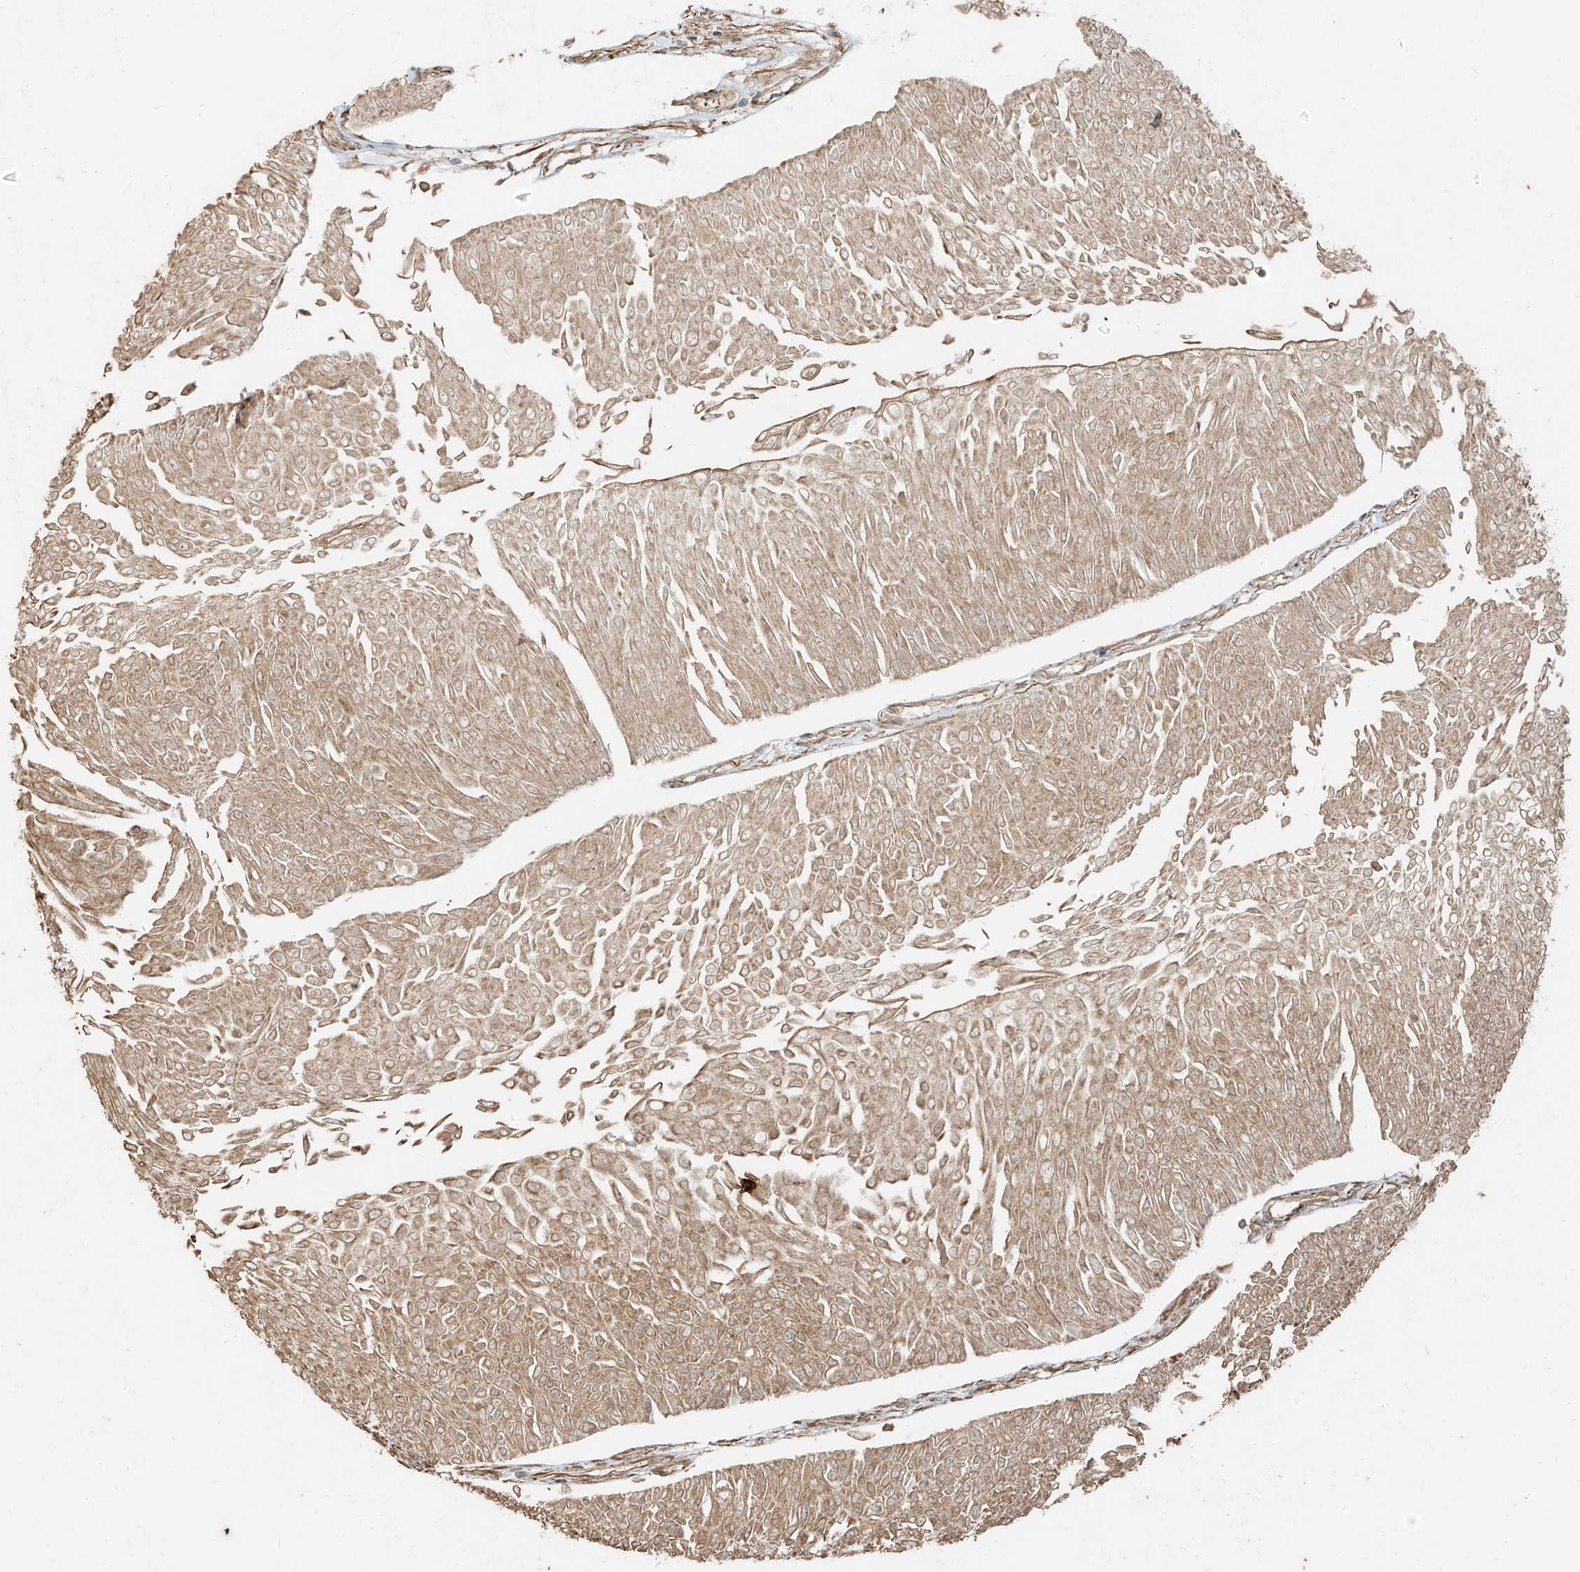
{"staining": {"intensity": "weak", "quantity": ">75%", "location": "cytoplasmic/membranous"}, "tissue": "urothelial cancer", "cell_type": "Tumor cells", "image_type": "cancer", "snomed": [{"axis": "morphology", "description": "Urothelial carcinoma, Low grade"}, {"axis": "topography", "description": "Urinary bladder"}], "caption": "This micrograph displays urothelial carcinoma (low-grade) stained with immunohistochemistry (IHC) to label a protein in brown. The cytoplasmic/membranous of tumor cells show weak positivity for the protein. Nuclei are counter-stained blue.", "gene": "ANKZF1", "patient": {"sex": "male", "age": 67}}